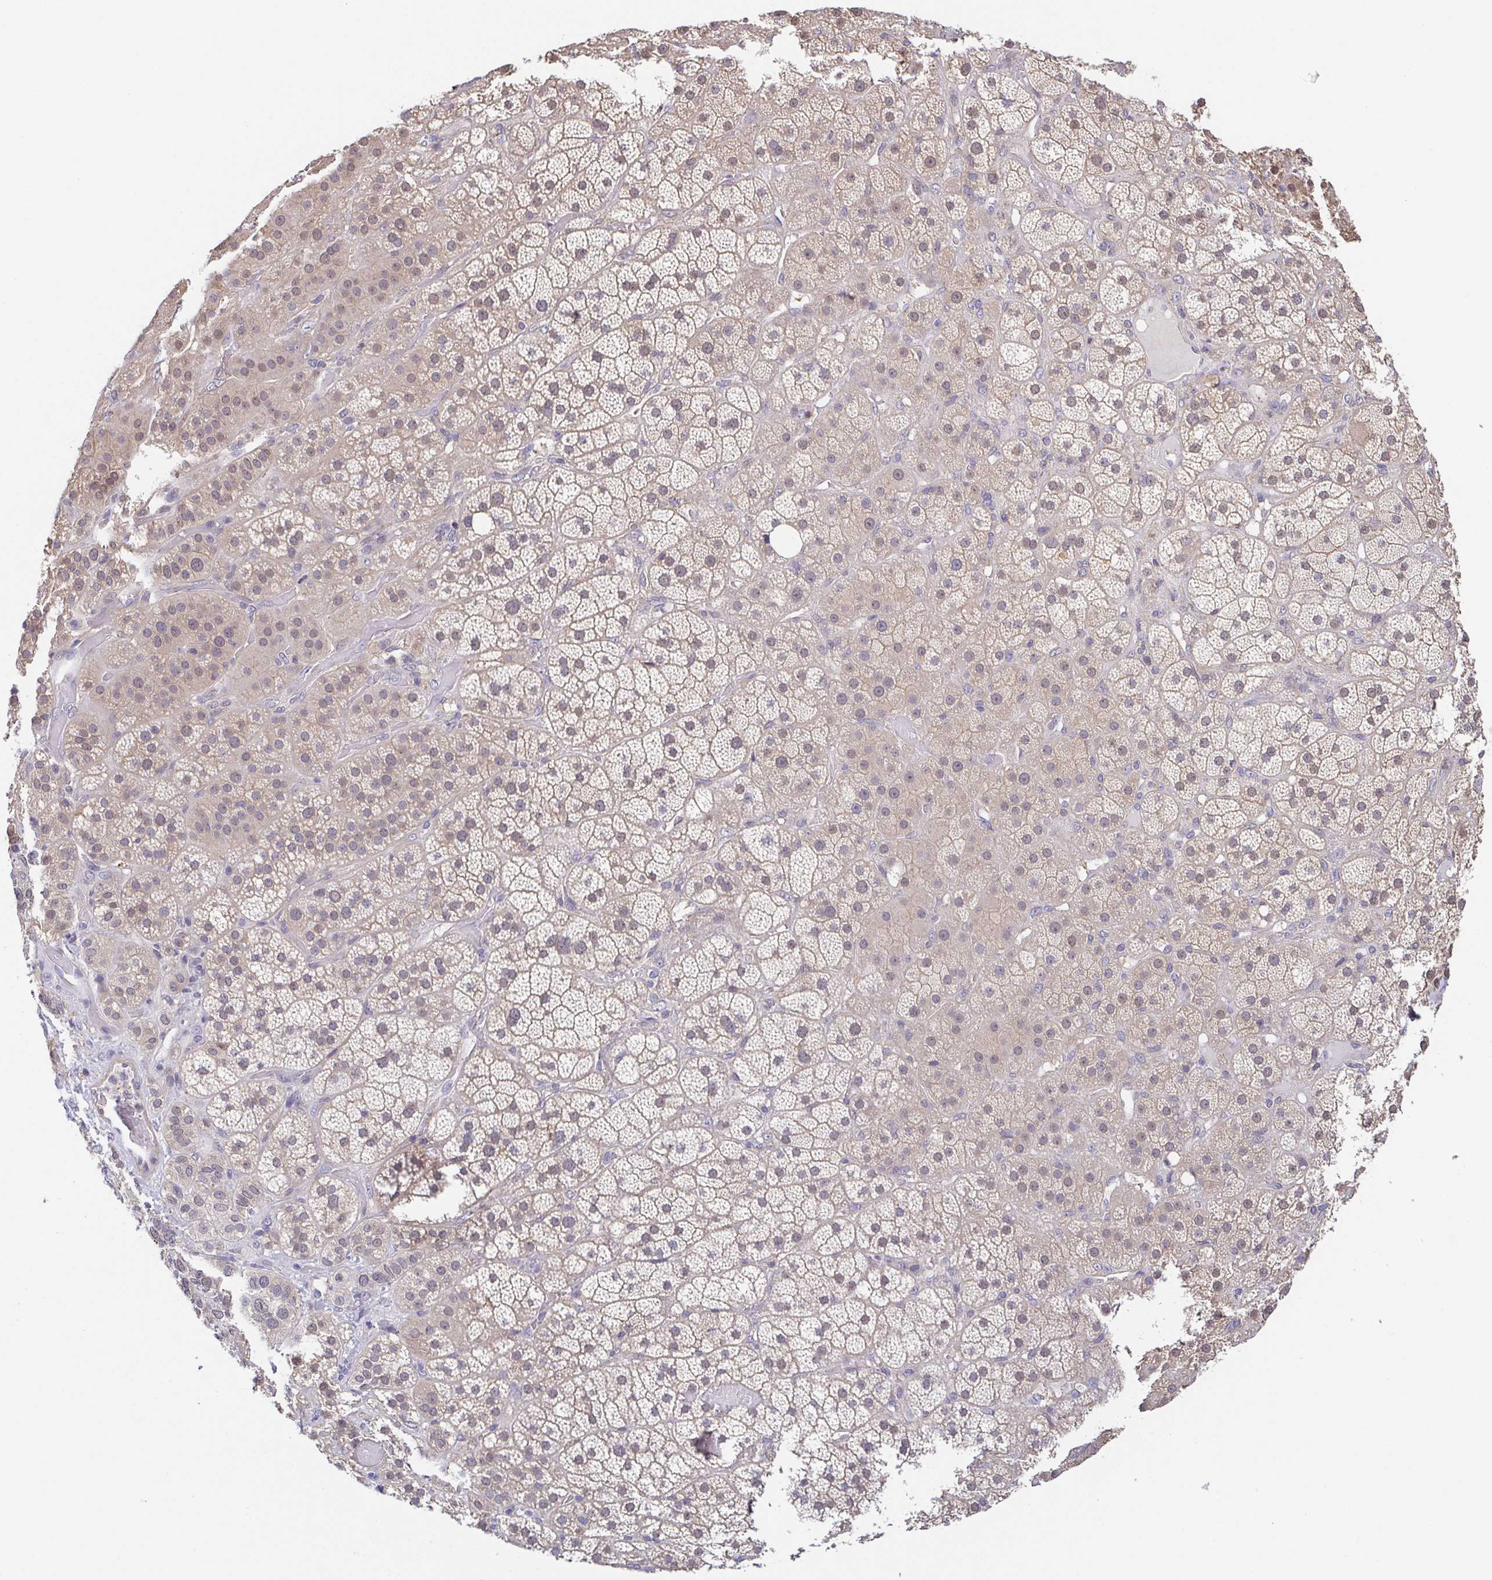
{"staining": {"intensity": "weak", "quantity": "25%-75%", "location": "cytoplasmic/membranous,nuclear"}, "tissue": "adrenal gland", "cell_type": "Glandular cells", "image_type": "normal", "snomed": [{"axis": "morphology", "description": "Normal tissue, NOS"}, {"axis": "topography", "description": "Adrenal gland"}], "caption": "Benign adrenal gland exhibits weak cytoplasmic/membranous,nuclear positivity in approximately 25%-75% of glandular cells.", "gene": "PREPL", "patient": {"sex": "male", "age": 57}}